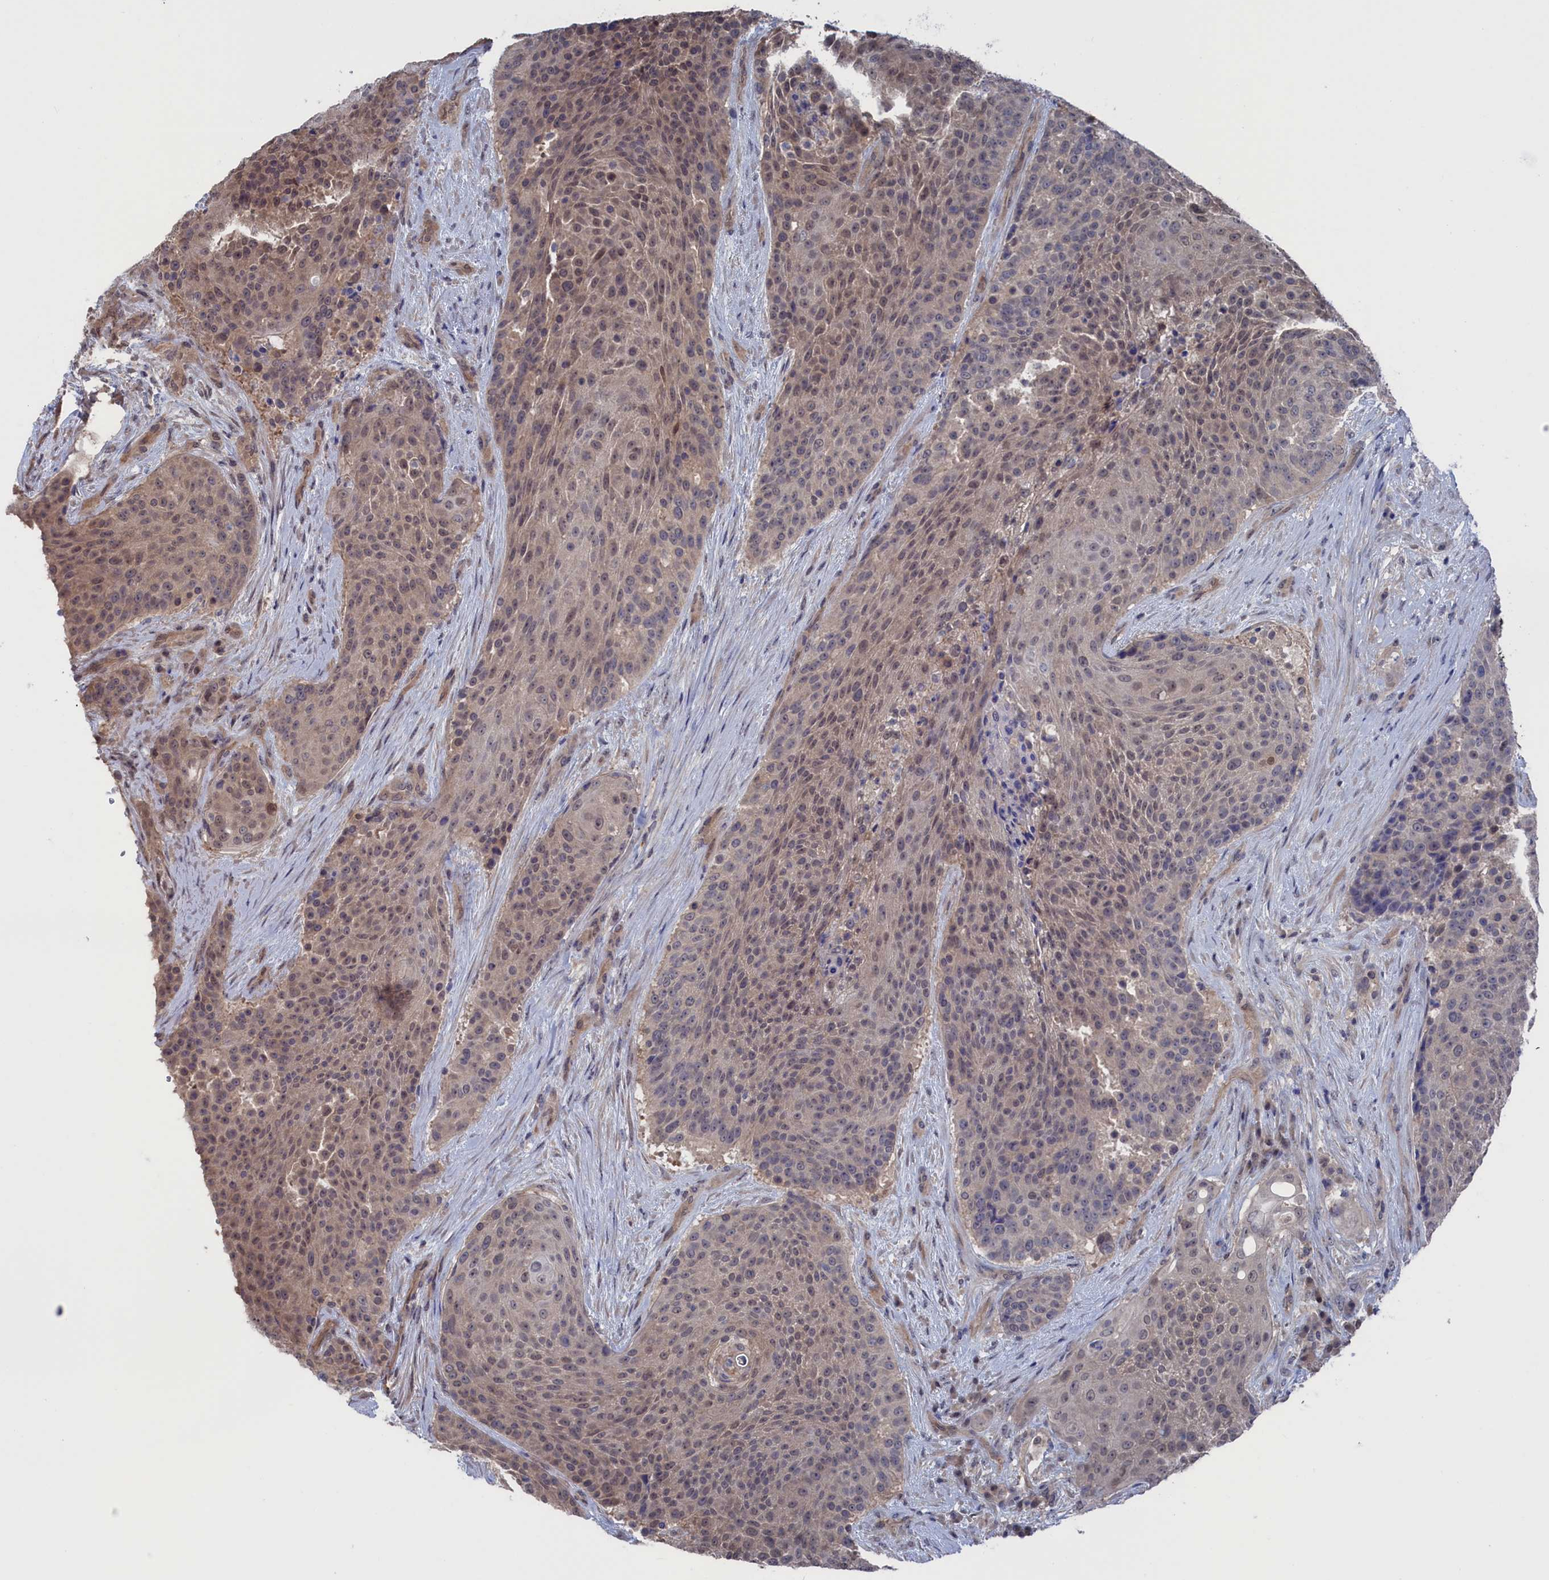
{"staining": {"intensity": "weak", "quantity": ">75%", "location": "nuclear"}, "tissue": "urothelial cancer", "cell_type": "Tumor cells", "image_type": "cancer", "snomed": [{"axis": "morphology", "description": "Urothelial carcinoma, High grade"}, {"axis": "topography", "description": "Urinary bladder"}], "caption": "Urothelial carcinoma (high-grade) tissue reveals weak nuclear positivity in approximately >75% of tumor cells, visualized by immunohistochemistry.", "gene": "NUTF2", "patient": {"sex": "female", "age": 63}}